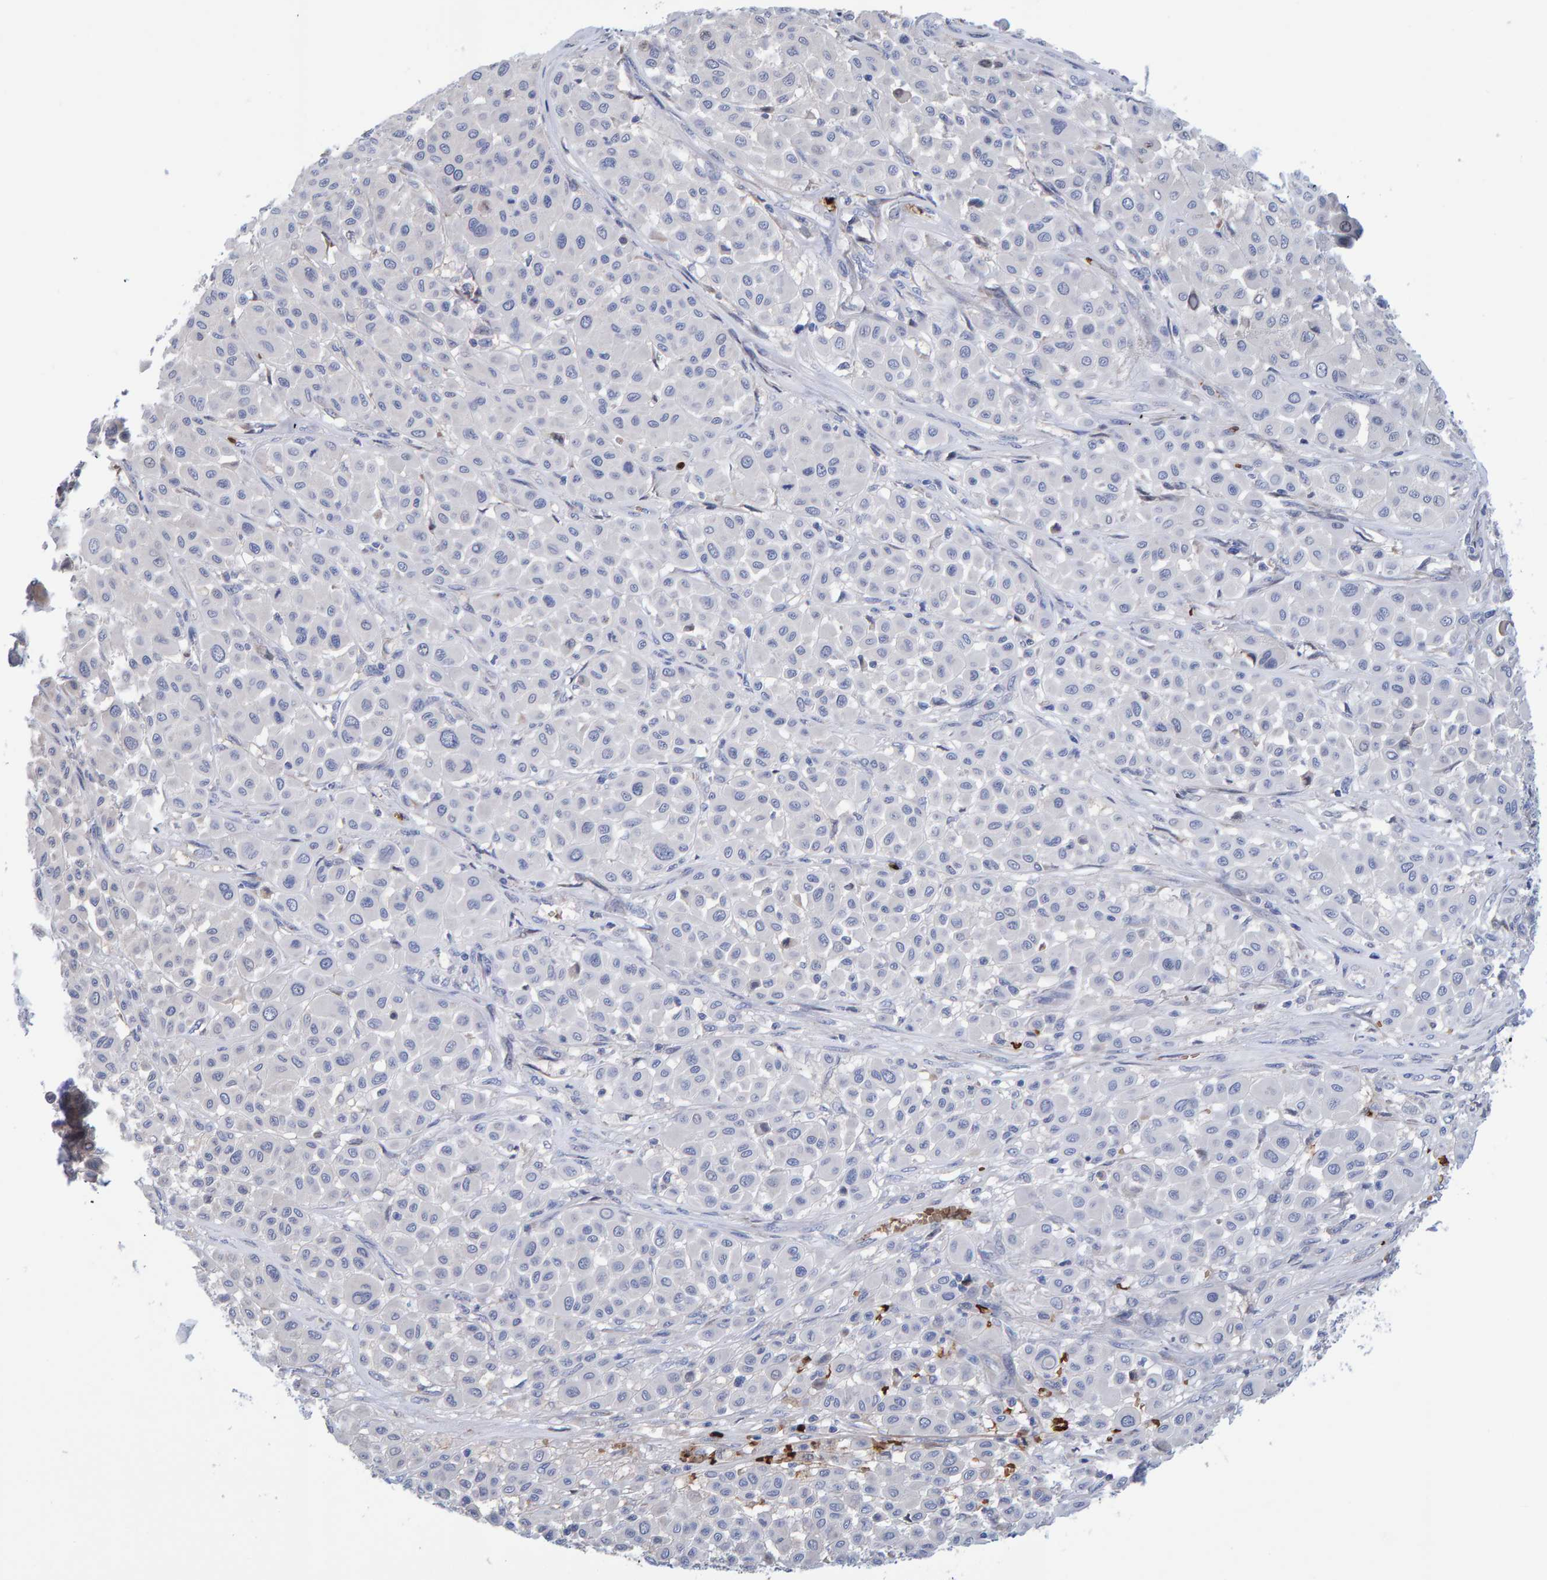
{"staining": {"intensity": "negative", "quantity": "none", "location": "none"}, "tissue": "melanoma", "cell_type": "Tumor cells", "image_type": "cancer", "snomed": [{"axis": "morphology", "description": "Malignant melanoma, Metastatic site"}, {"axis": "topography", "description": "Soft tissue"}], "caption": "Malignant melanoma (metastatic site) was stained to show a protein in brown. There is no significant positivity in tumor cells. (Brightfield microscopy of DAB (3,3'-diaminobenzidine) immunohistochemistry at high magnification).", "gene": "VPS9D1", "patient": {"sex": "male", "age": 41}}